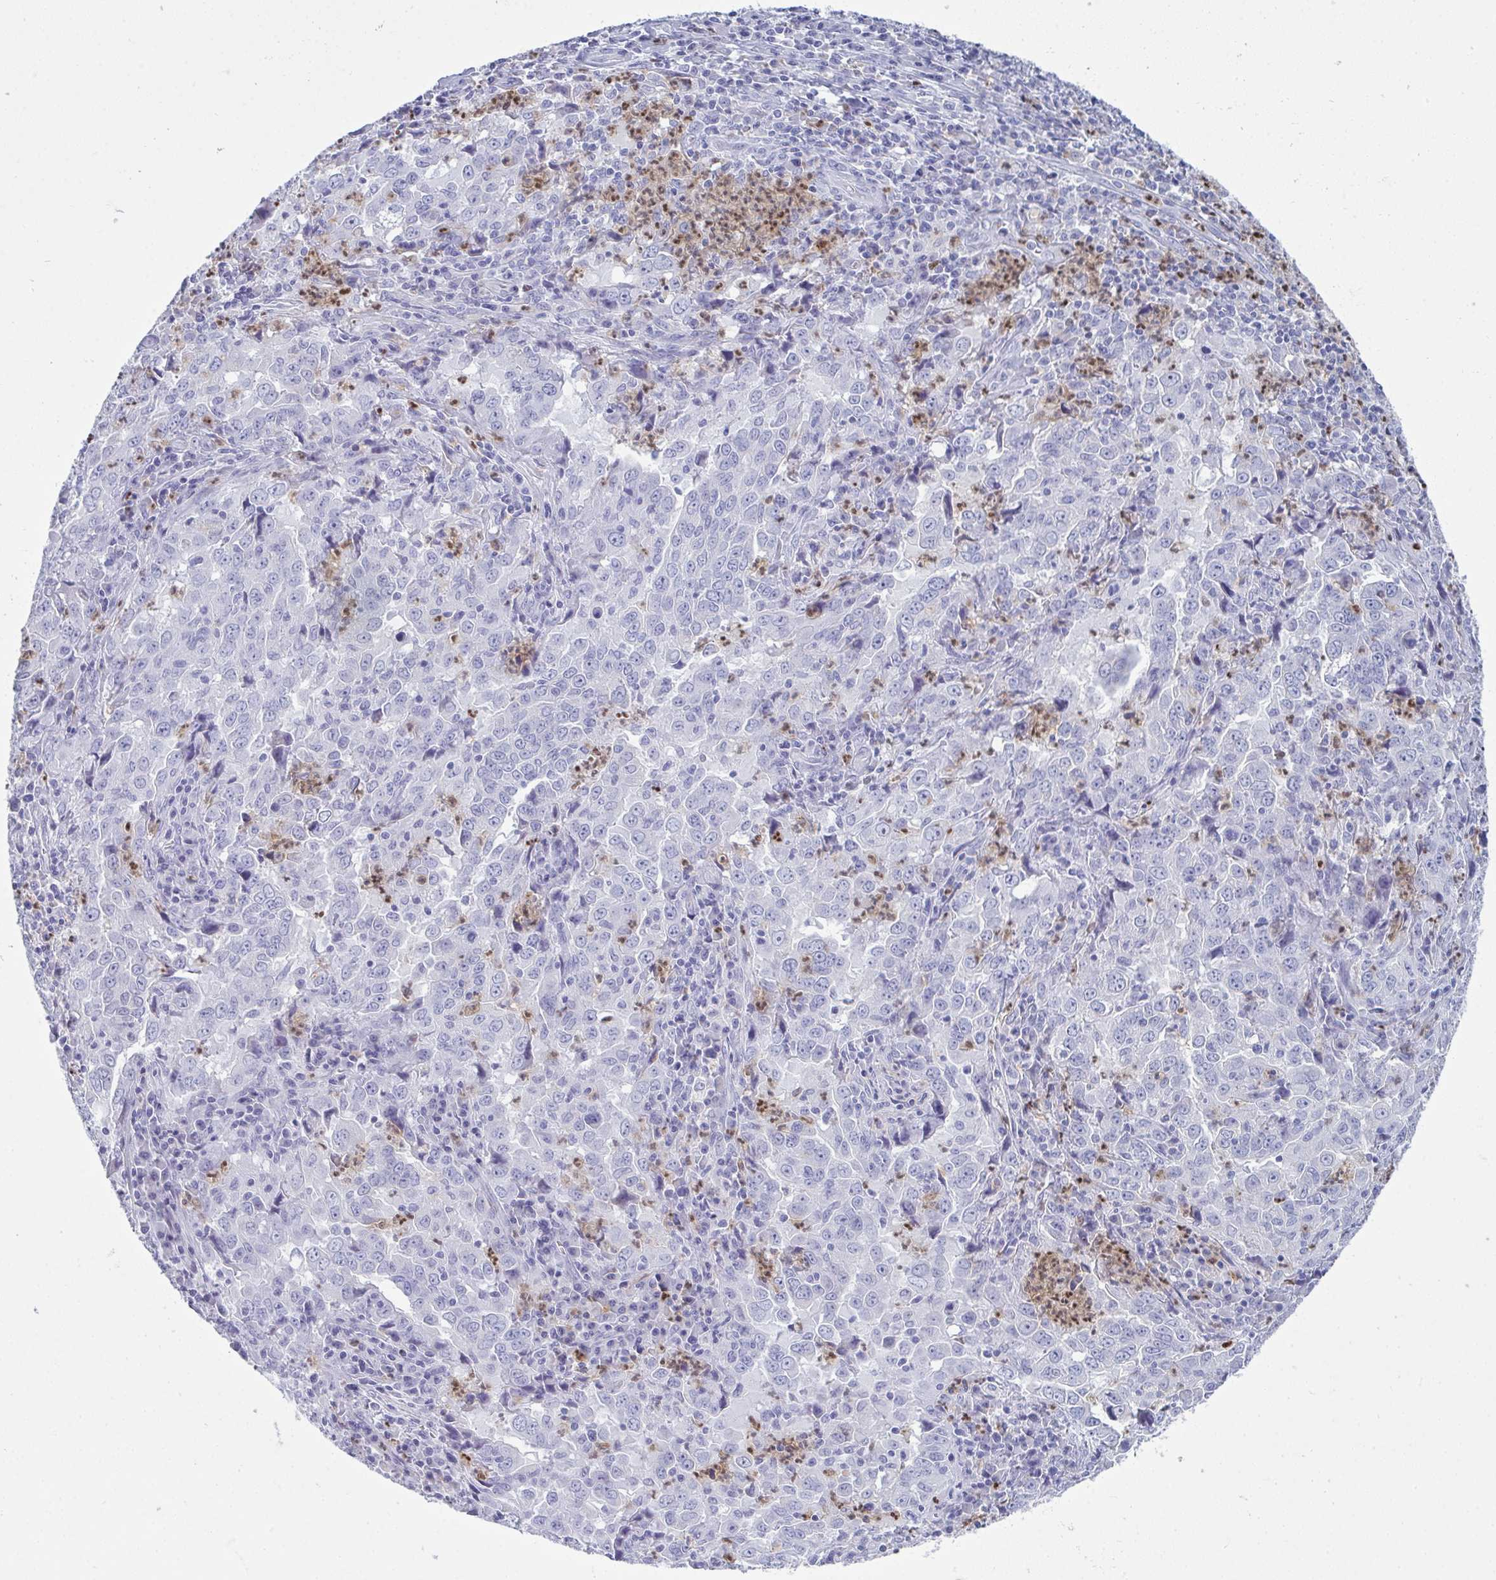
{"staining": {"intensity": "negative", "quantity": "none", "location": "none"}, "tissue": "lung cancer", "cell_type": "Tumor cells", "image_type": "cancer", "snomed": [{"axis": "morphology", "description": "Adenocarcinoma, NOS"}, {"axis": "topography", "description": "Lung"}], "caption": "Adenocarcinoma (lung) was stained to show a protein in brown. There is no significant positivity in tumor cells.", "gene": "SERPINB10", "patient": {"sex": "male", "age": 67}}